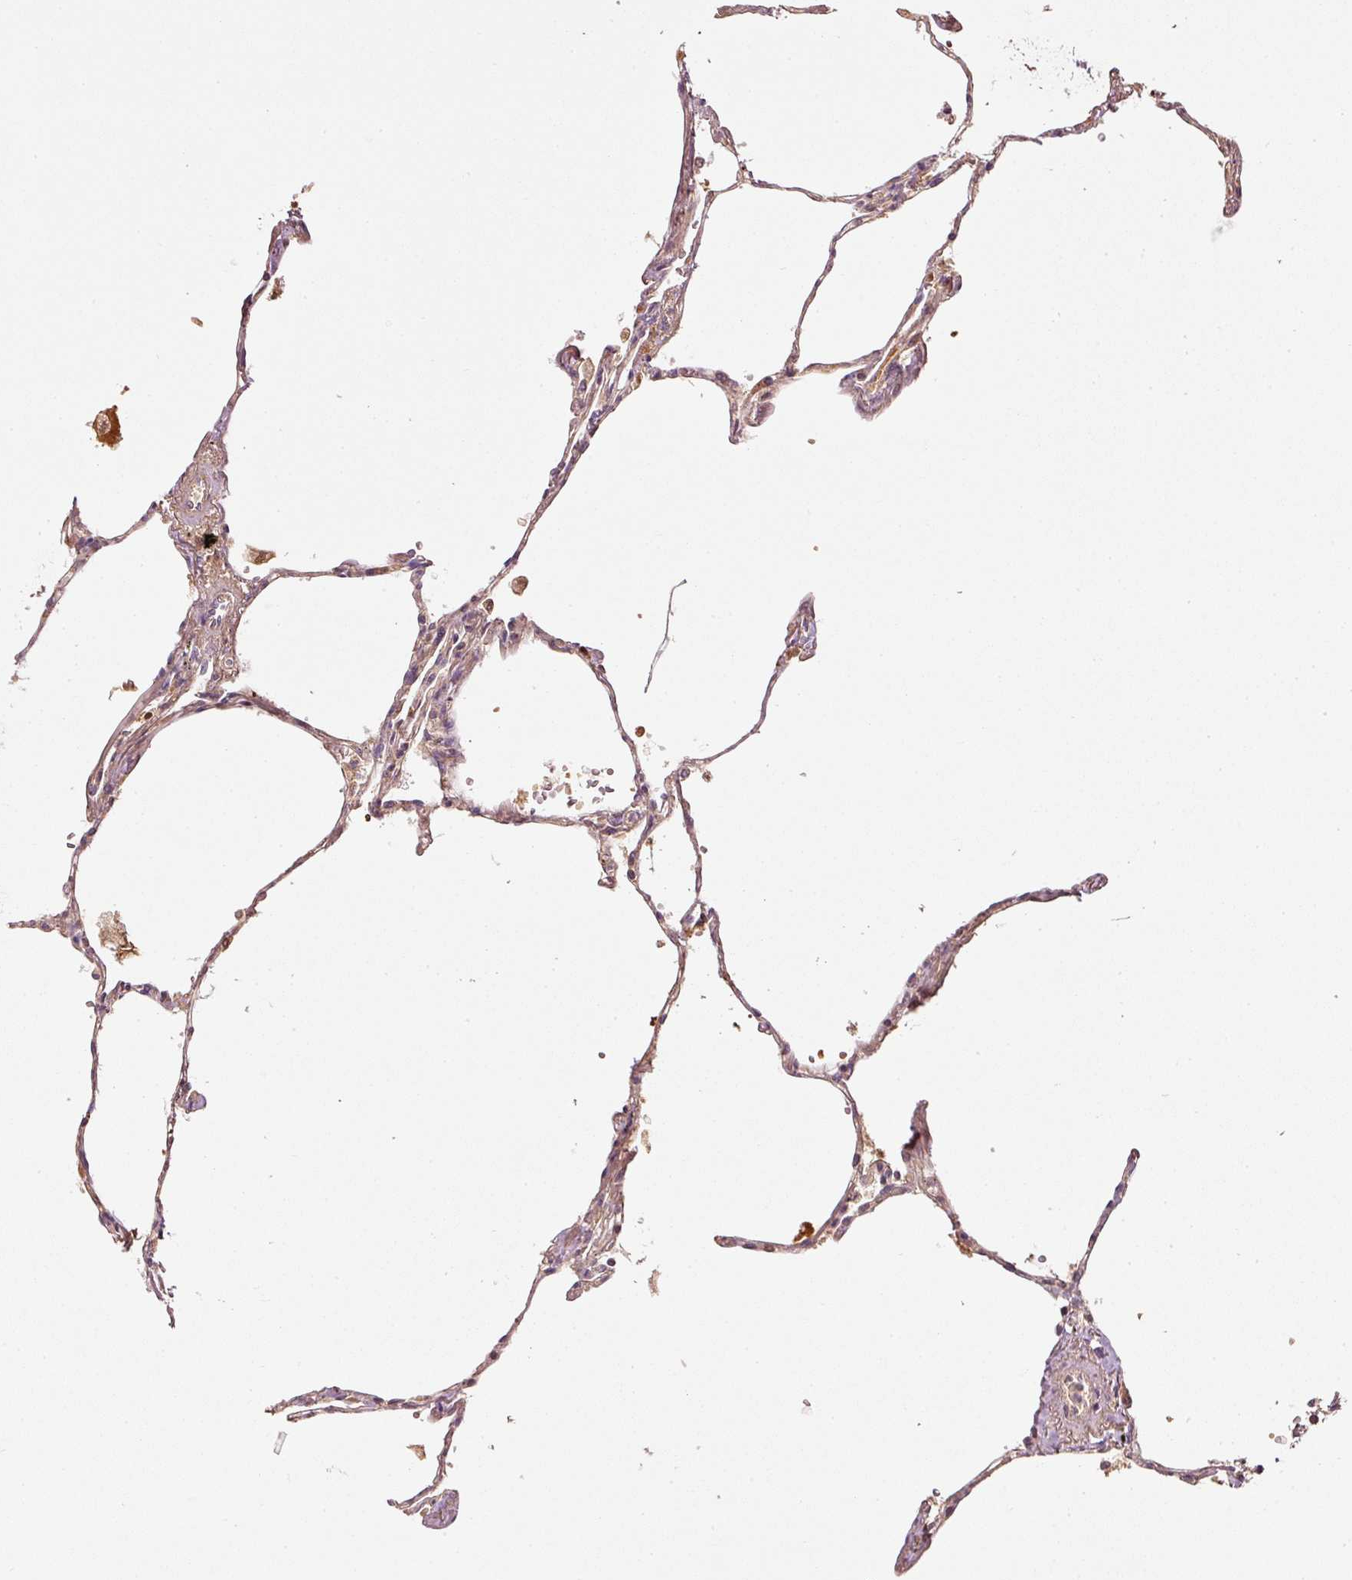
{"staining": {"intensity": "weak", "quantity": "25%-75%", "location": "cytoplasmic/membranous"}, "tissue": "lung", "cell_type": "Alveolar cells", "image_type": "normal", "snomed": [{"axis": "morphology", "description": "Normal tissue, NOS"}, {"axis": "topography", "description": "Lung"}], "caption": "This histopathology image shows benign lung stained with immunohistochemistry (IHC) to label a protein in brown. The cytoplasmic/membranous of alveolar cells show weak positivity for the protein. Nuclei are counter-stained blue.", "gene": "SERPING1", "patient": {"sex": "female", "age": 67}}